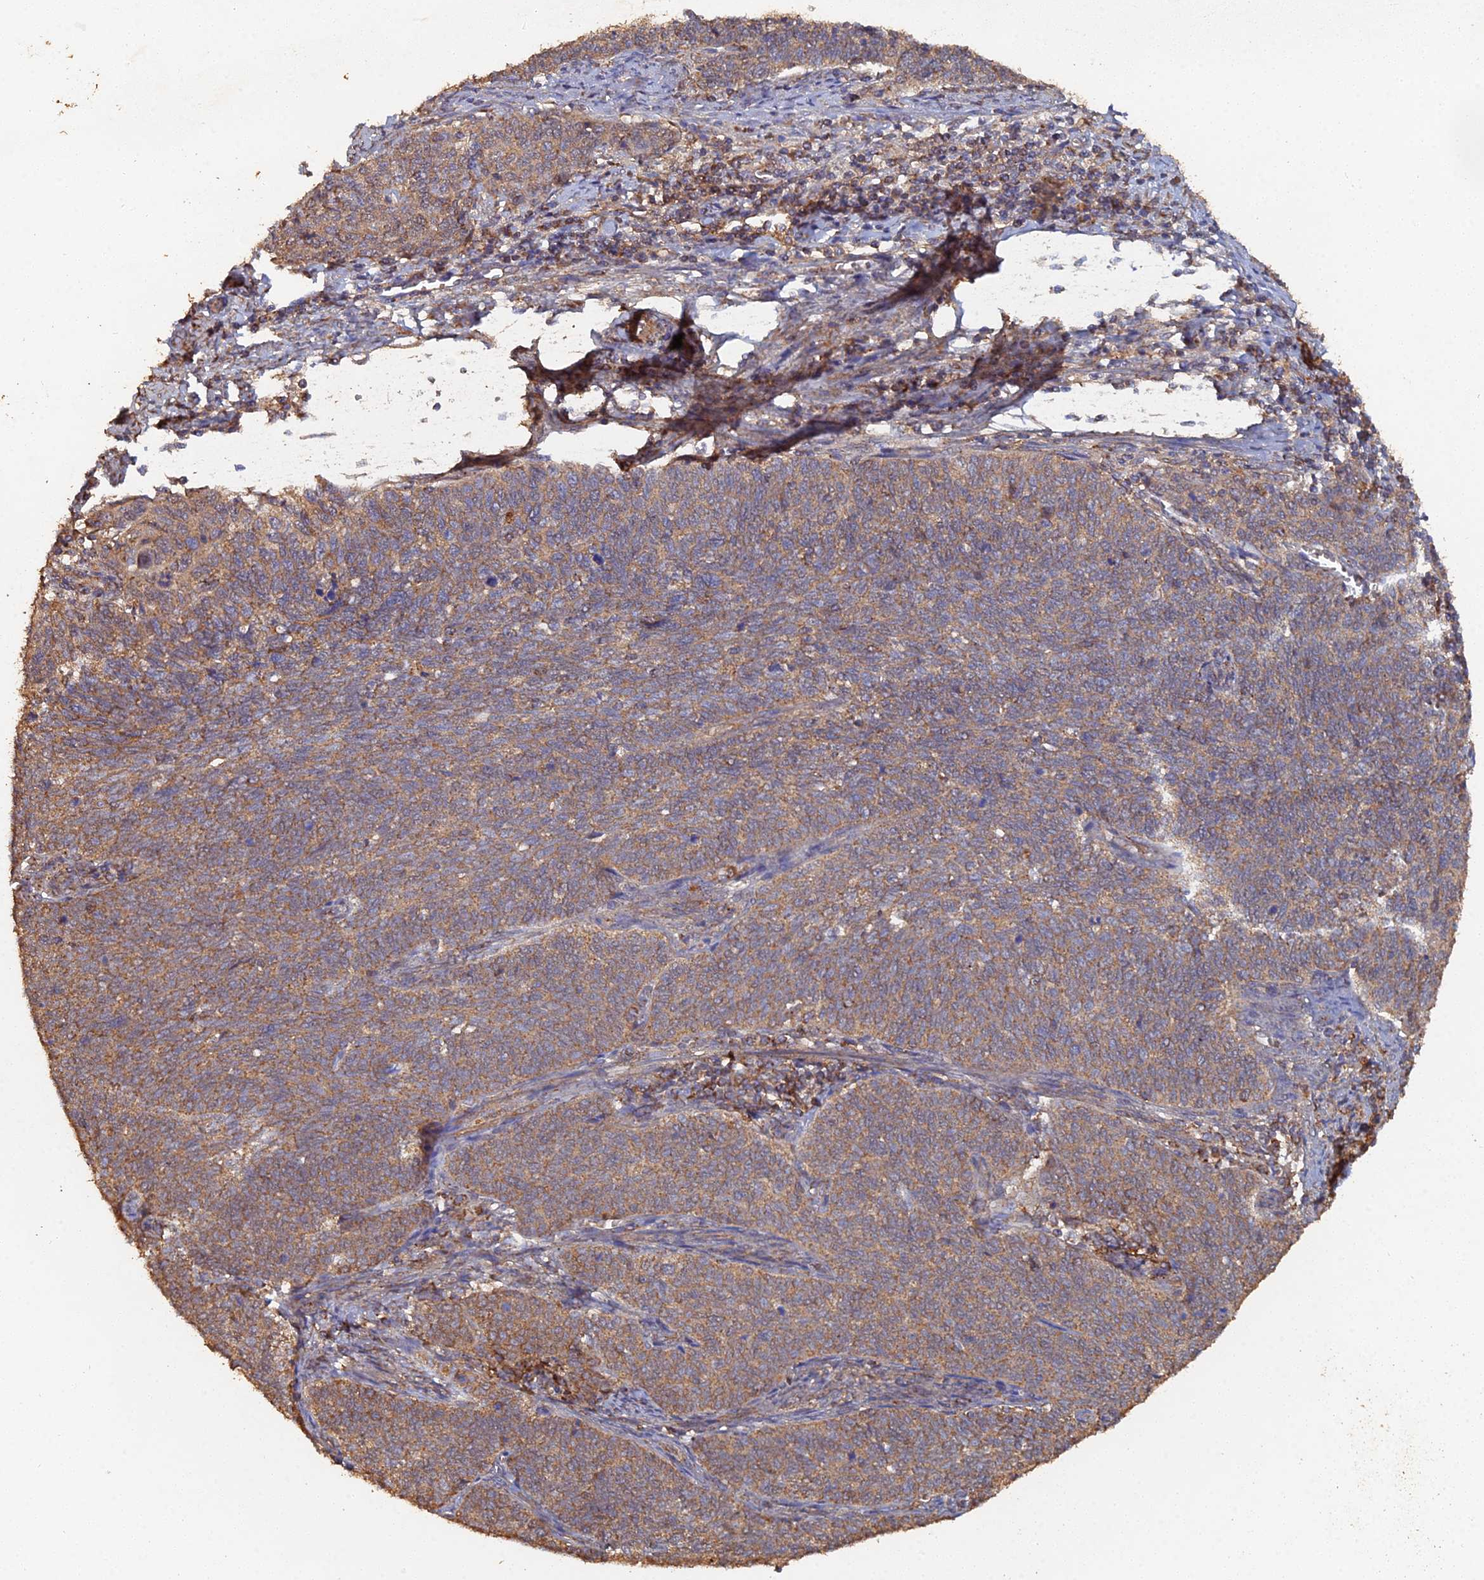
{"staining": {"intensity": "moderate", "quantity": ">75%", "location": "cytoplasmic/membranous"}, "tissue": "cervical cancer", "cell_type": "Tumor cells", "image_type": "cancer", "snomed": [{"axis": "morphology", "description": "Squamous cell carcinoma, NOS"}, {"axis": "topography", "description": "Cervix"}], "caption": "A brown stain highlights moderate cytoplasmic/membranous staining of a protein in human squamous cell carcinoma (cervical) tumor cells.", "gene": "SPANXN4", "patient": {"sex": "female", "age": 39}}